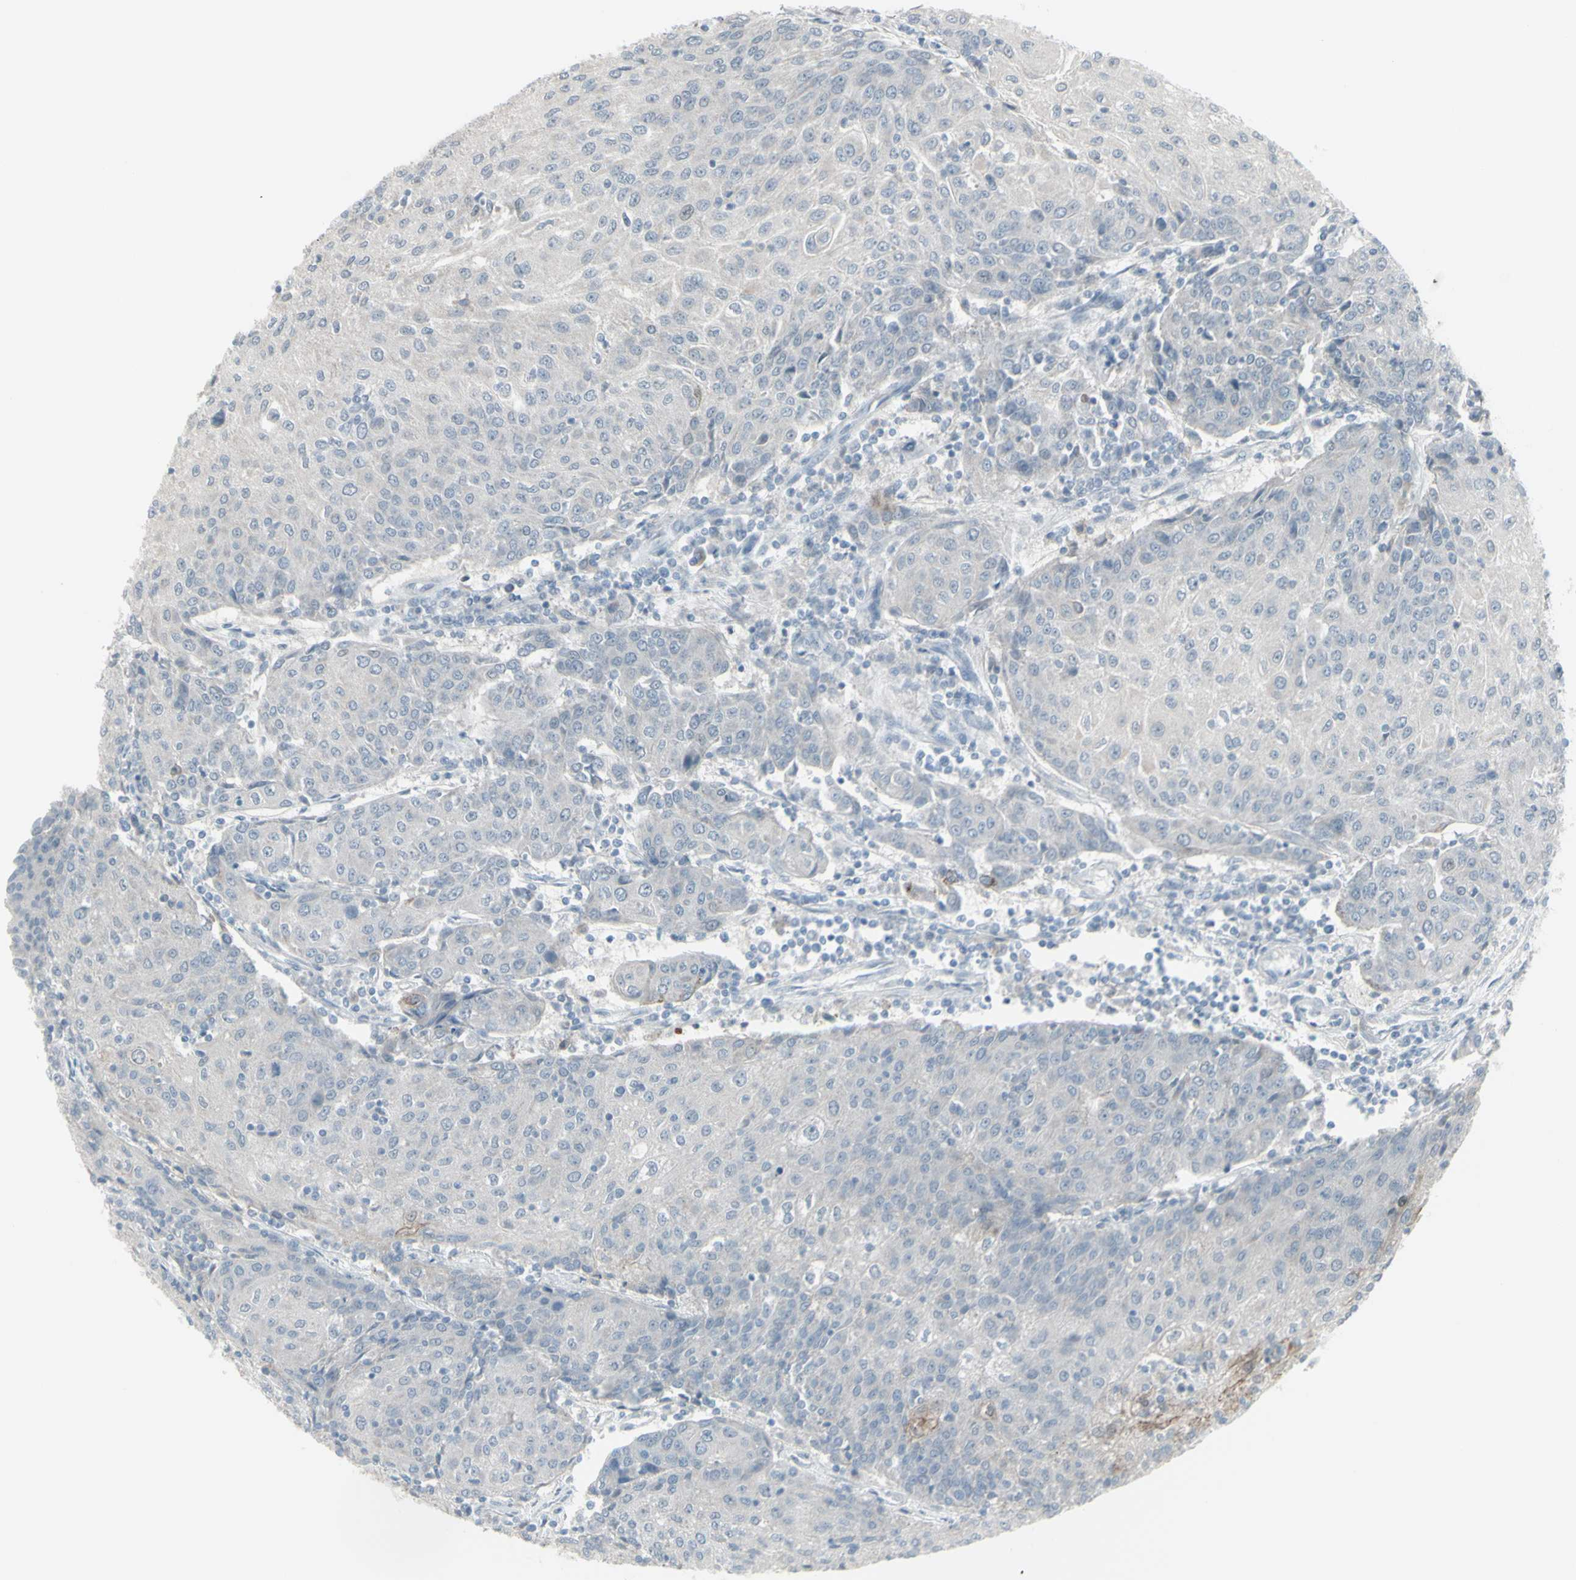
{"staining": {"intensity": "weak", "quantity": "<25%", "location": "cytoplasmic/membranous"}, "tissue": "urothelial cancer", "cell_type": "Tumor cells", "image_type": "cancer", "snomed": [{"axis": "morphology", "description": "Urothelial carcinoma, High grade"}, {"axis": "topography", "description": "Urinary bladder"}], "caption": "Tumor cells show no significant protein positivity in high-grade urothelial carcinoma.", "gene": "RAB3A", "patient": {"sex": "female", "age": 85}}